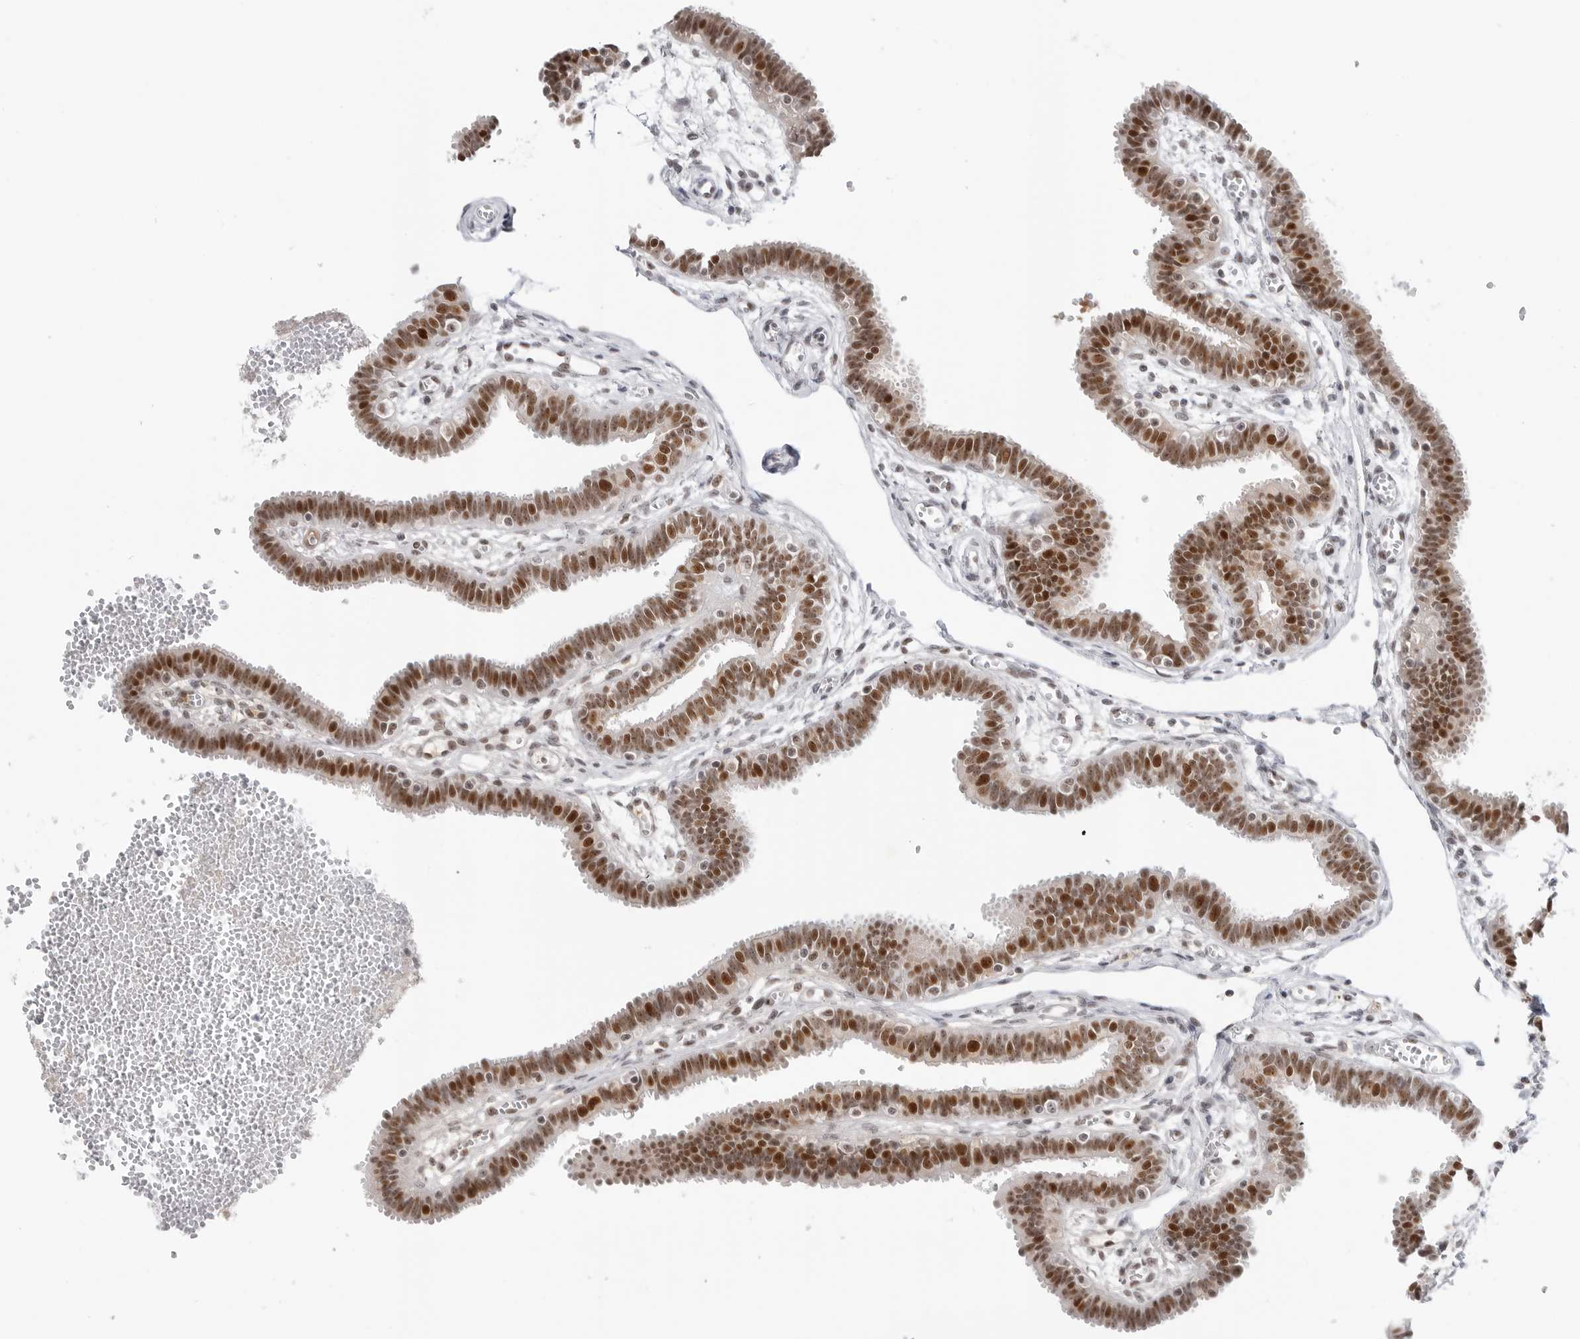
{"staining": {"intensity": "strong", "quantity": ">75%", "location": "nuclear"}, "tissue": "fallopian tube", "cell_type": "Glandular cells", "image_type": "normal", "snomed": [{"axis": "morphology", "description": "Normal tissue, NOS"}, {"axis": "topography", "description": "Fallopian tube"}, {"axis": "topography", "description": "Placenta"}], "caption": "Protein staining reveals strong nuclear staining in approximately >75% of glandular cells in normal fallopian tube.", "gene": "WRAP53", "patient": {"sex": "female", "age": 32}}